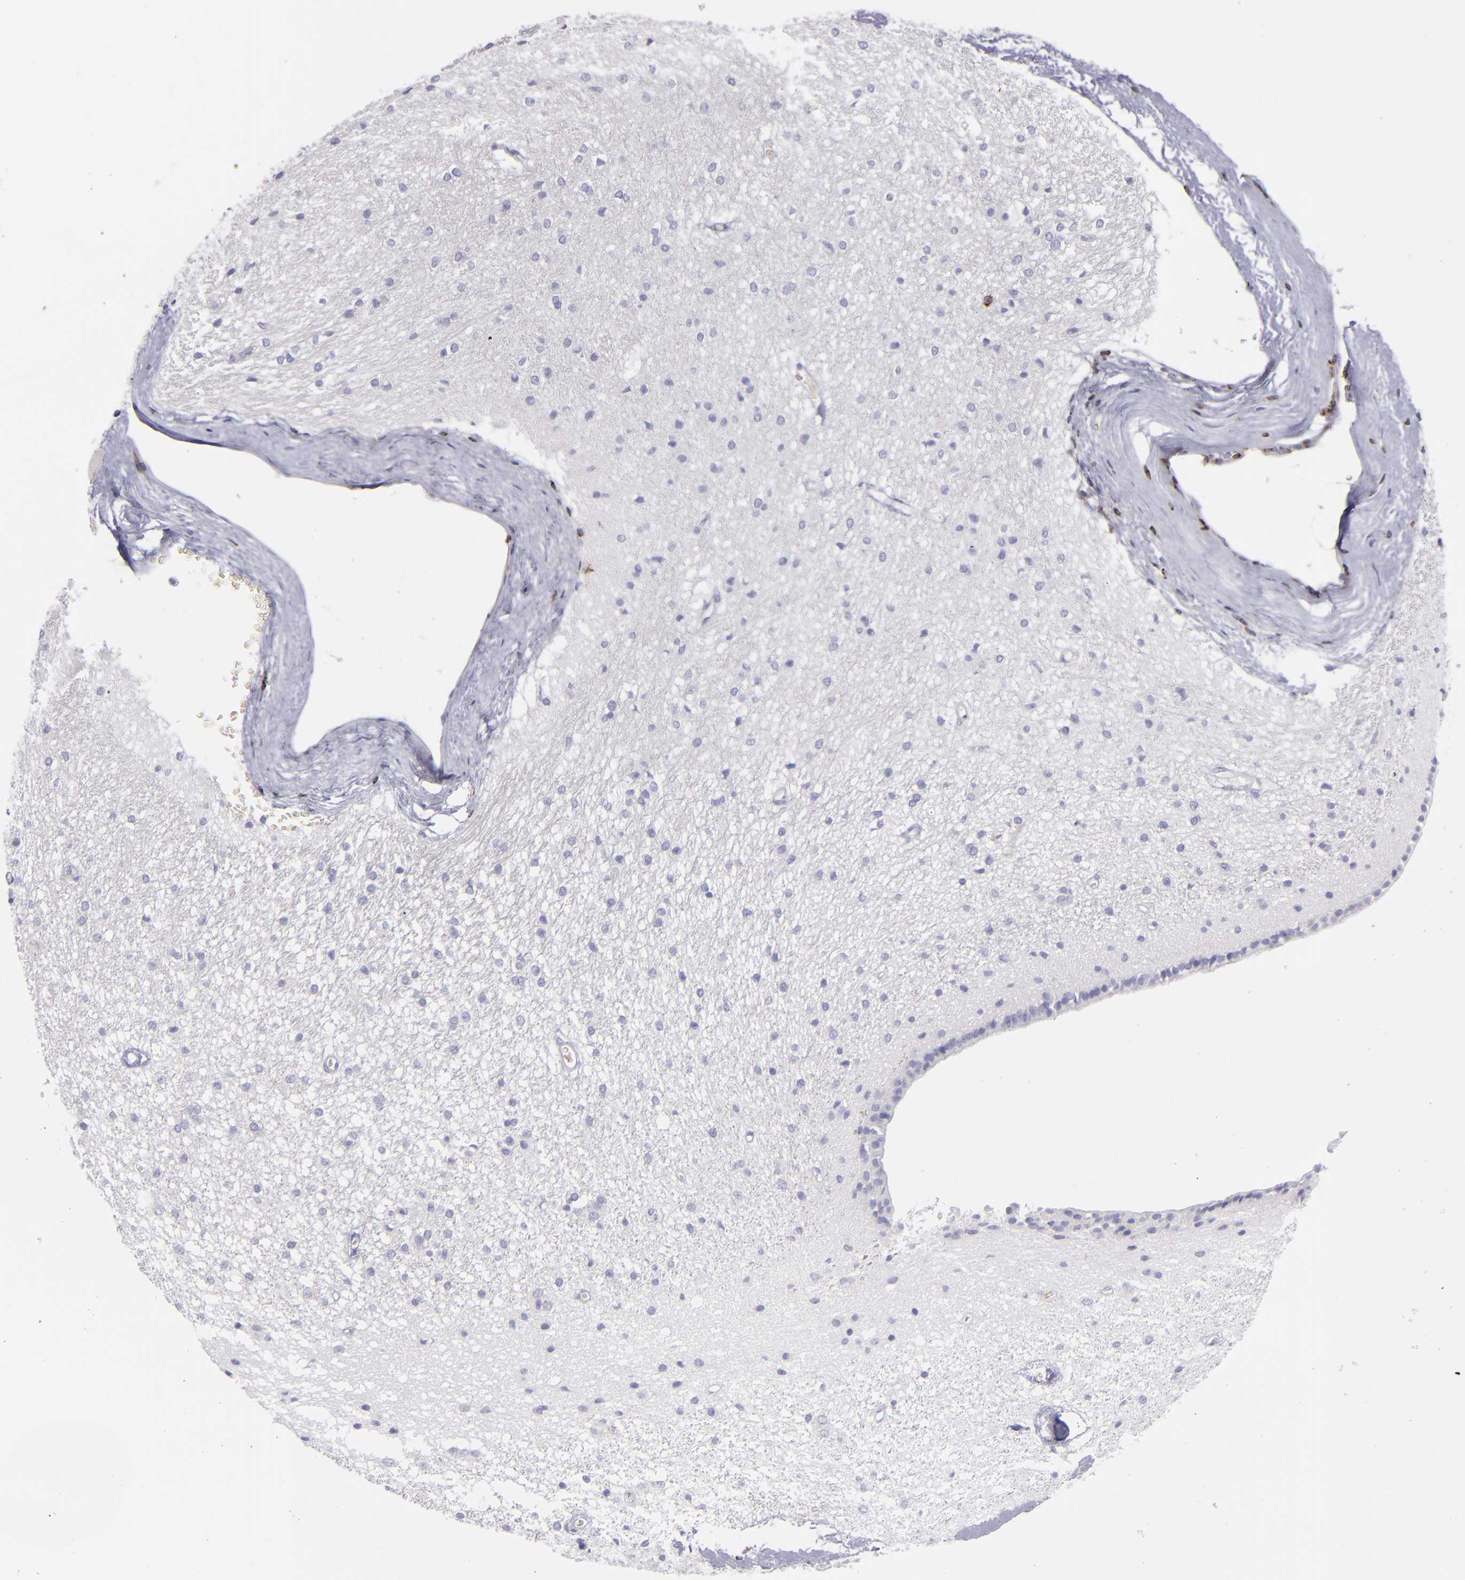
{"staining": {"intensity": "negative", "quantity": "none", "location": "none"}, "tissue": "caudate", "cell_type": "Glial cells", "image_type": "normal", "snomed": [{"axis": "morphology", "description": "Normal tissue, NOS"}, {"axis": "topography", "description": "Lateral ventricle wall"}], "caption": "IHC of benign caudate reveals no staining in glial cells. (DAB (3,3'-diaminobenzidine) immunohistochemistry (IHC) visualized using brightfield microscopy, high magnification).", "gene": "CD2", "patient": {"sex": "female", "age": 19}}